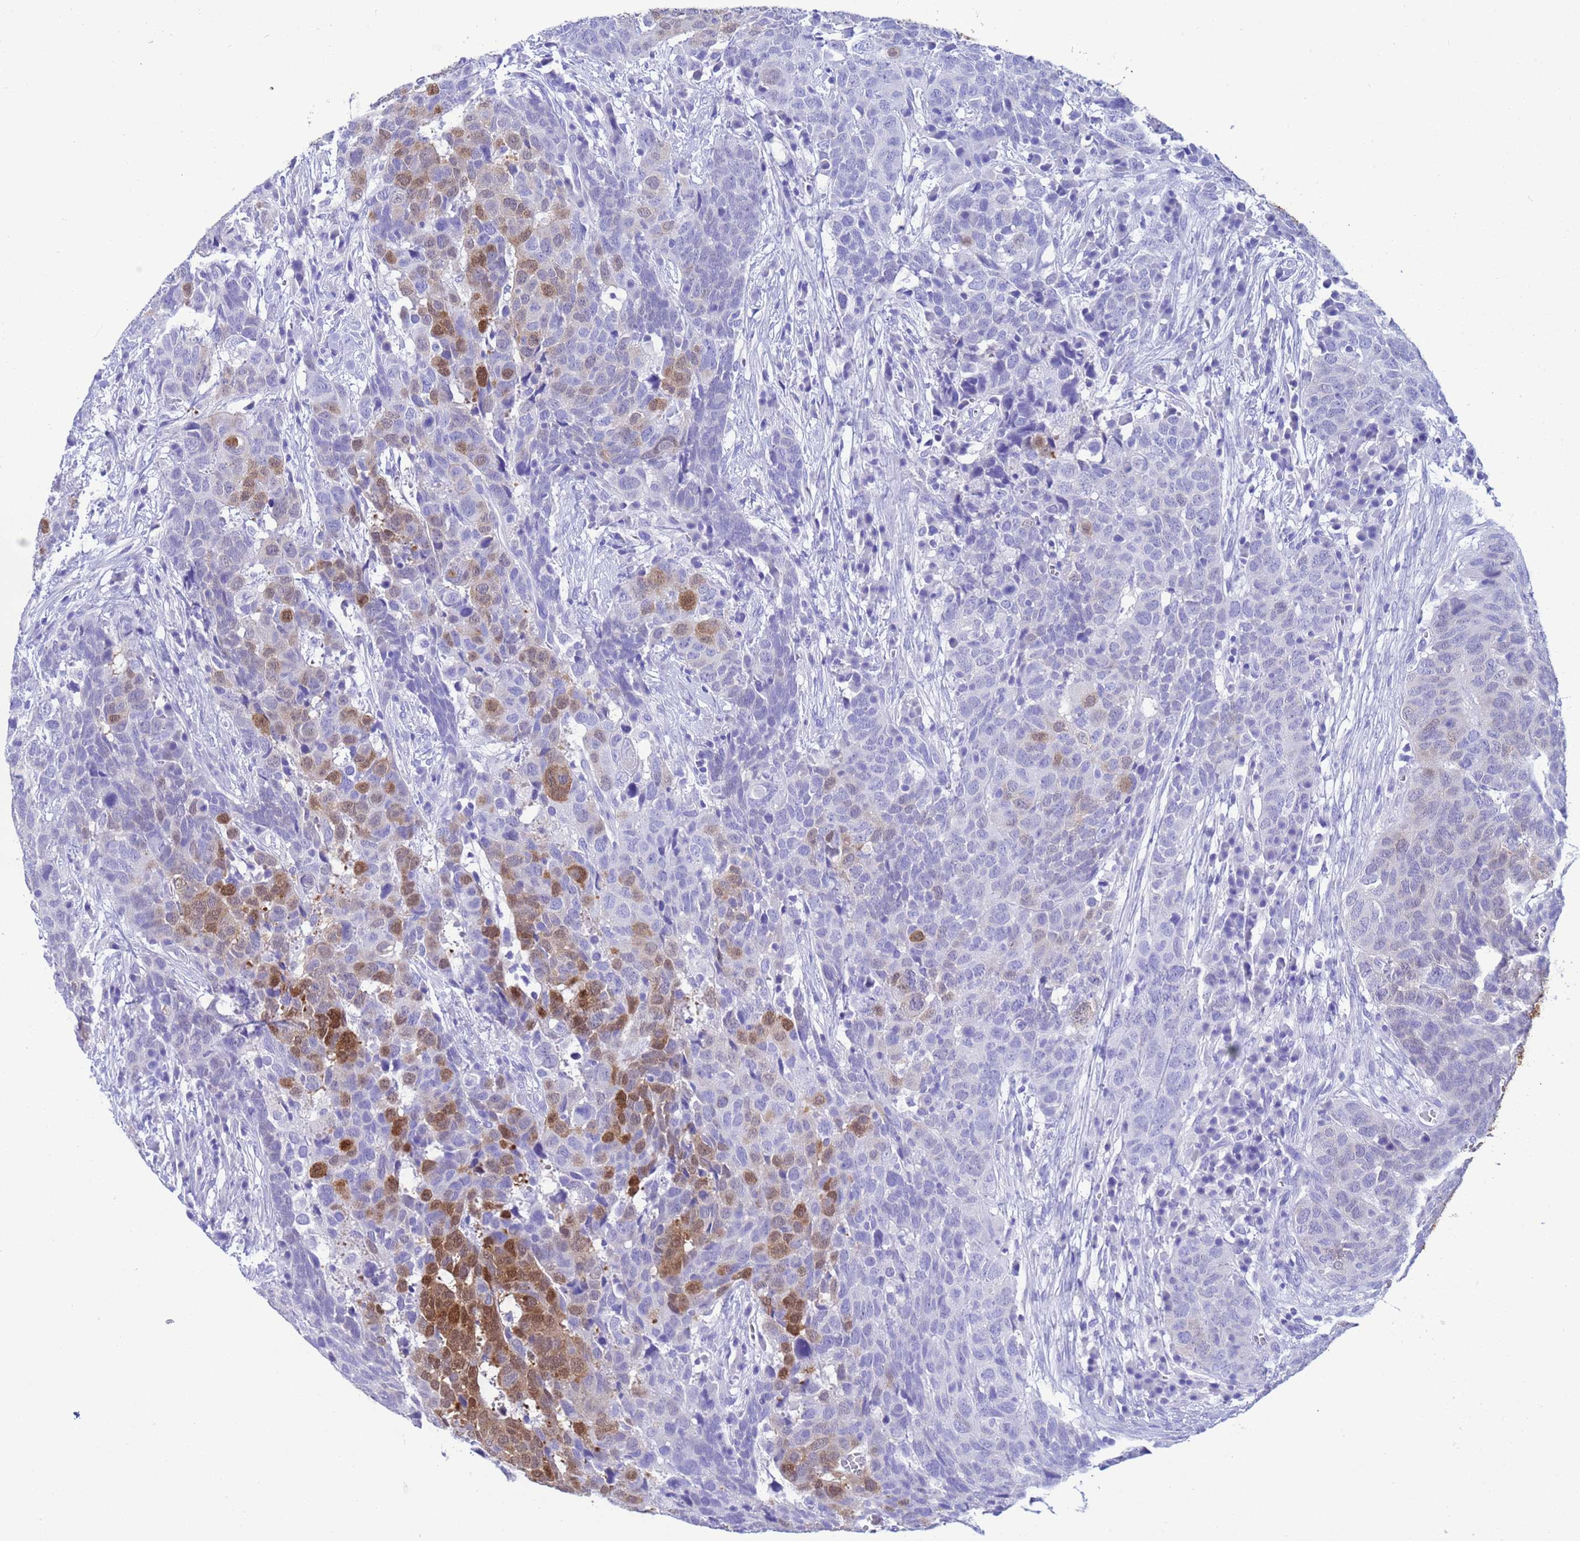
{"staining": {"intensity": "moderate", "quantity": "<25%", "location": "cytoplasmic/membranous,nuclear"}, "tissue": "head and neck cancer", "cell_type": "Tumor cells", "image_type": "cancer", "snomed": [{"axis": "morphology", "description": "Squamous cell carcinoma, NOS"}, {"axis": "topography", "description": "Head-Neck"}], "caption": "Moderate cytoplasmic/membranous and nuclear positivity for a protein is appreciated in approximately <25% of tumor cells of squamous cell carcinoma (head and neck) using immunohistochemistry (IHC).", "gene": "AKR1C2", "patient": {"sex": "male", "age": 66}}